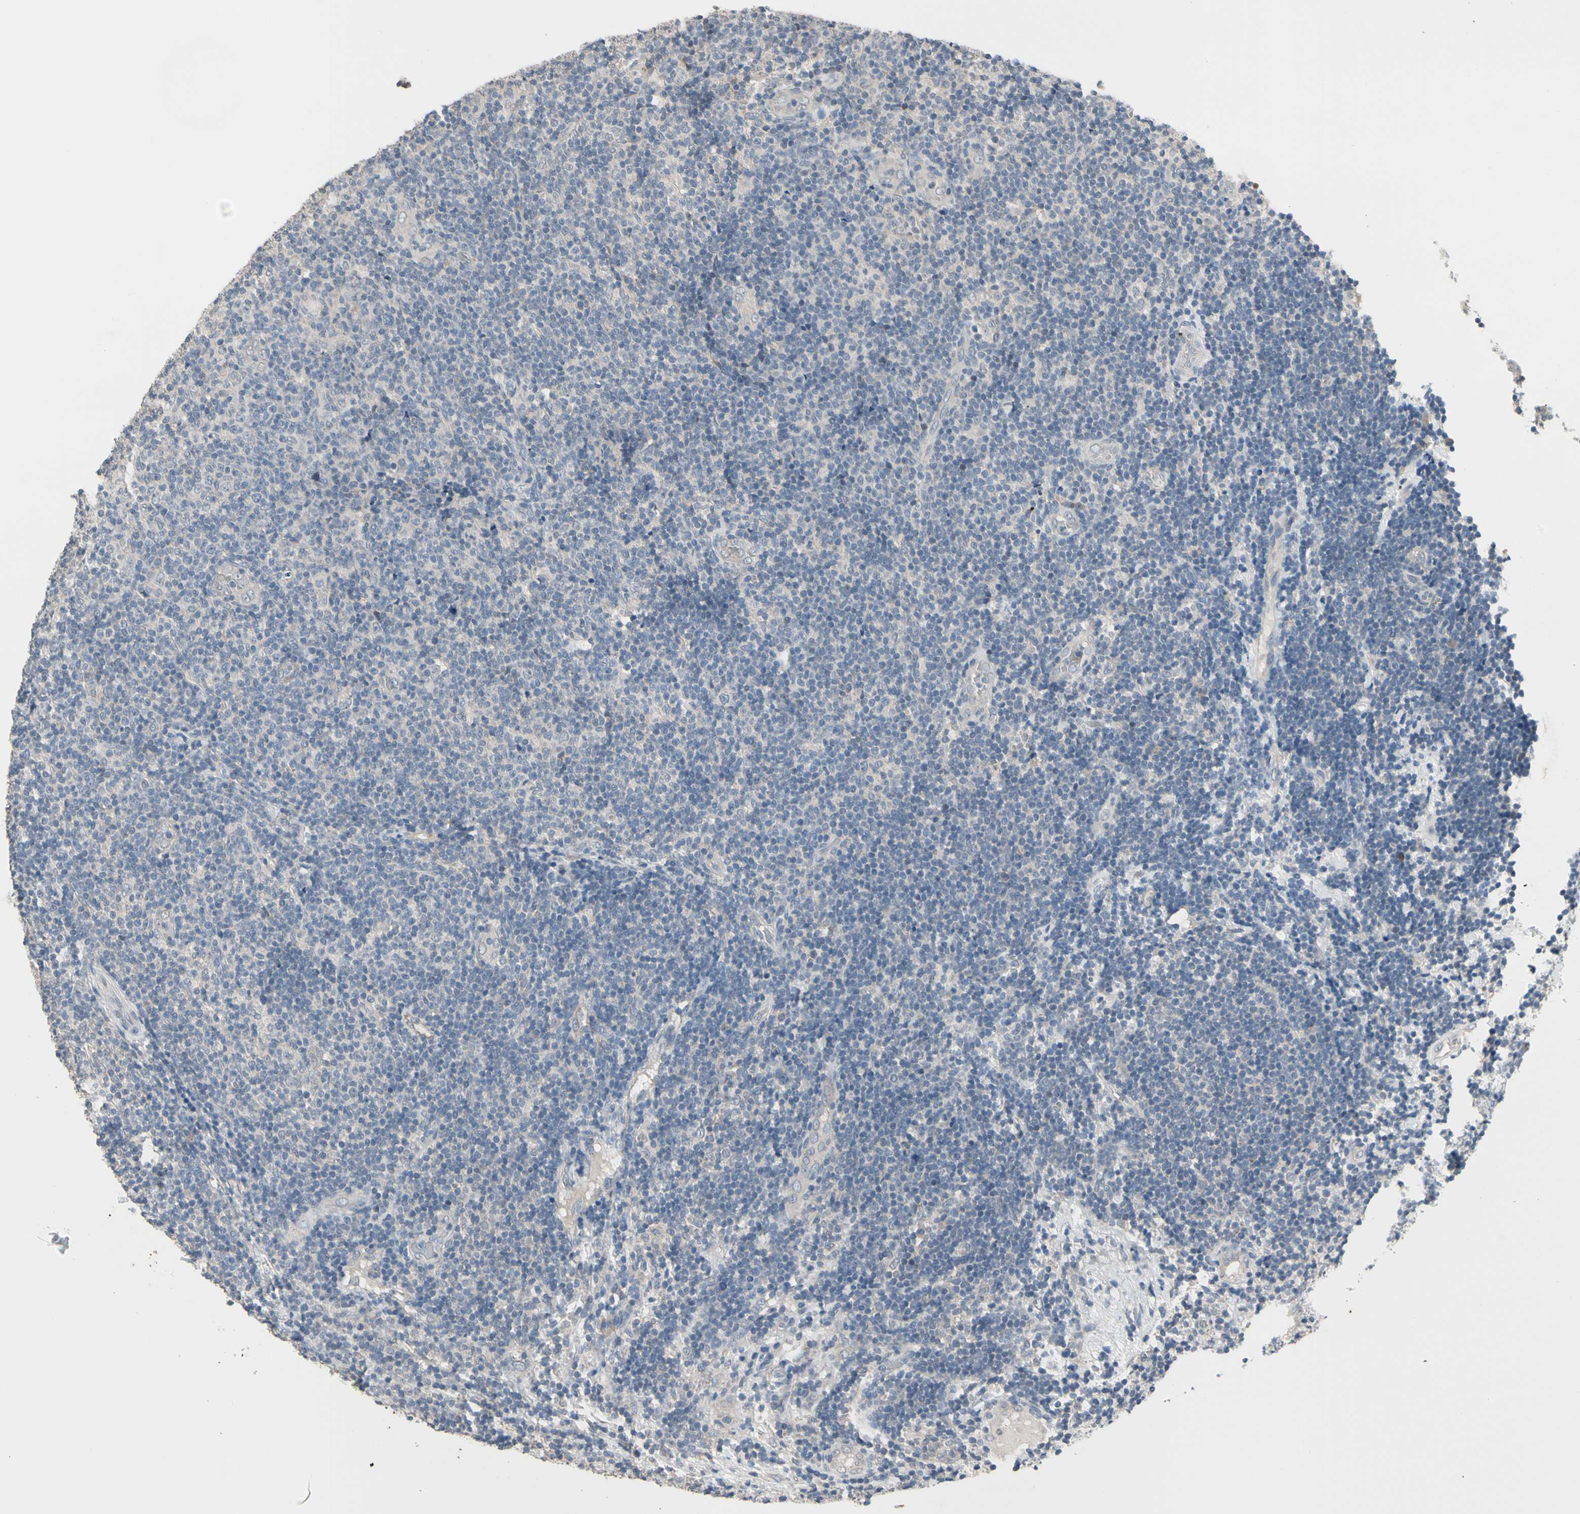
{"staining": {"intensity": "negative", "quantity": "none", "location": "none"}, "tissue": "lymphoma", "cell_type": "Tumor cells", "image_type": "cancer", "snomed": [{"axis": "morphology", "description": "Malignant lymphoma, non-Hodgkin's type, Low grade"}, {"axis": "topography", "description": "Lymph node"}], "caption": "Immunohistochemistry micrograph of neoplastic tissue: lymphoma stained with DAB (3,3'-diaminobenzidine) demonstrates no significant protein expression in tumor cells.", "gene": "SV2A", "patient": {"sex": "male", "age": 83}}